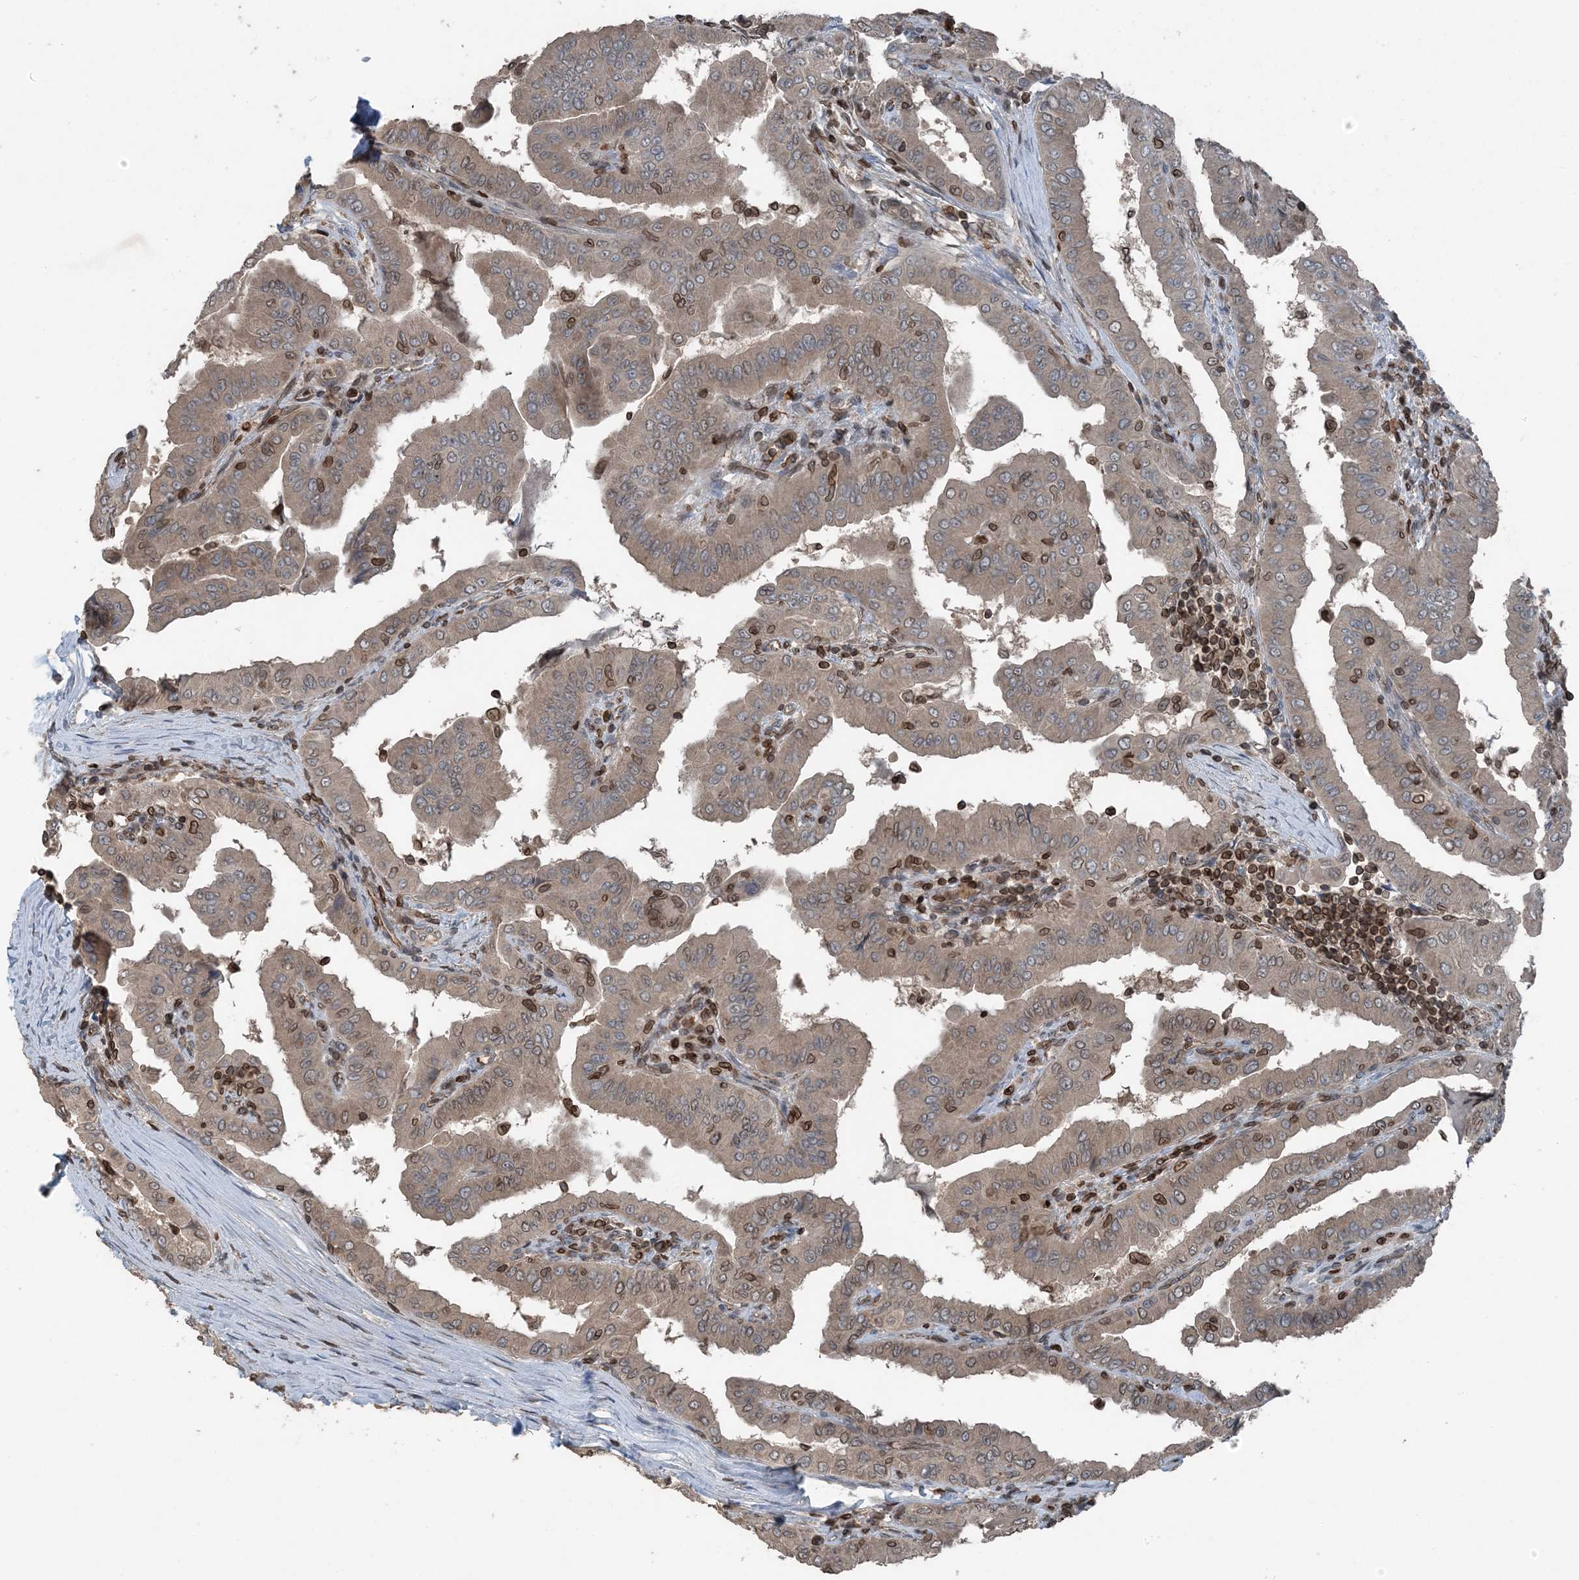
{"staining": {"intensity": "weak", "quantity": ">75%", "location": "cytoplasmic/membranous,nuclear"}, "tissue": "thyroid cancer", "cell_type": "Tumor cells", "image_type": "cancer", "snomed": [{"axis": "morphology", "description": "Papillary adenocarcinoma, NOS"}, {"axis": "topography", "description": "Thyroid gland"}], "caption": "Immunohistochemical staining of thyroid papillary adenocarcinoma reveals weak cytoplasmic/membranous and nuclear protein expression in about >75% of tumor cells. (DAB = brown stain, brightfield microscopy at high magnification).", "gene": "ZFAND2B", "patient": {"sex": "male", "age": 33}}